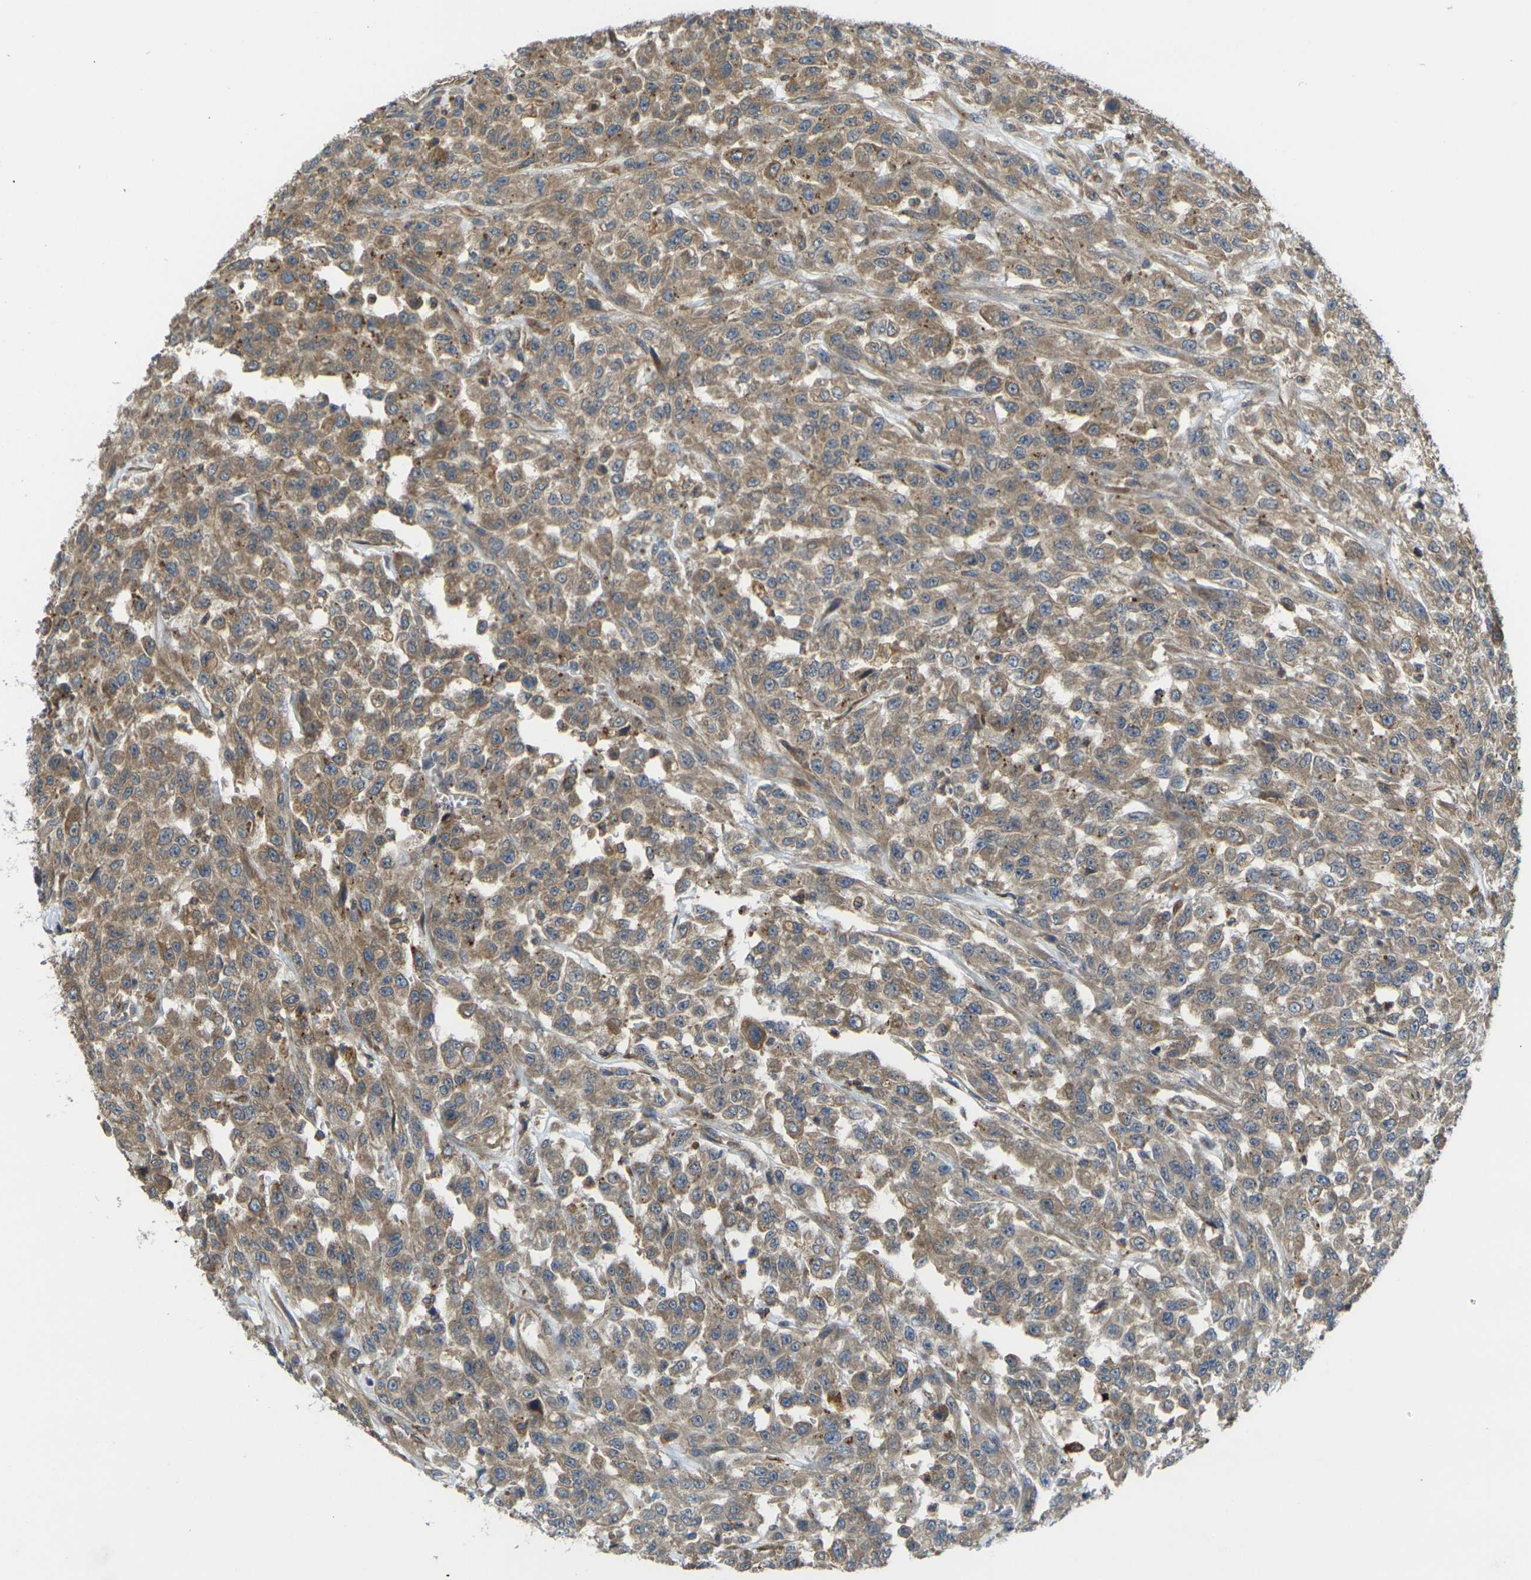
{"staining": {"intensity": "moderate", "quantity": ">75%", "location": "cytoplasmic/membranous"}, "tissue": "urothelial cancer", "cell_type": "Tumor cells", "image_type": "cancer", "snomed": [{"axis": "morphology", "description": "Urothelial carcinoma, High grade"}, {"axis": "topography", "description": "Urinary bladder"}], "caption": "Urothelial carcinoma (high-grade) stained with a brown dye reveals moderate cytoplasmic/membranous positive staining in about >75% of tumor cells.", "gene": "FZD1", "patient": {"sex": "male", "age": 46}}